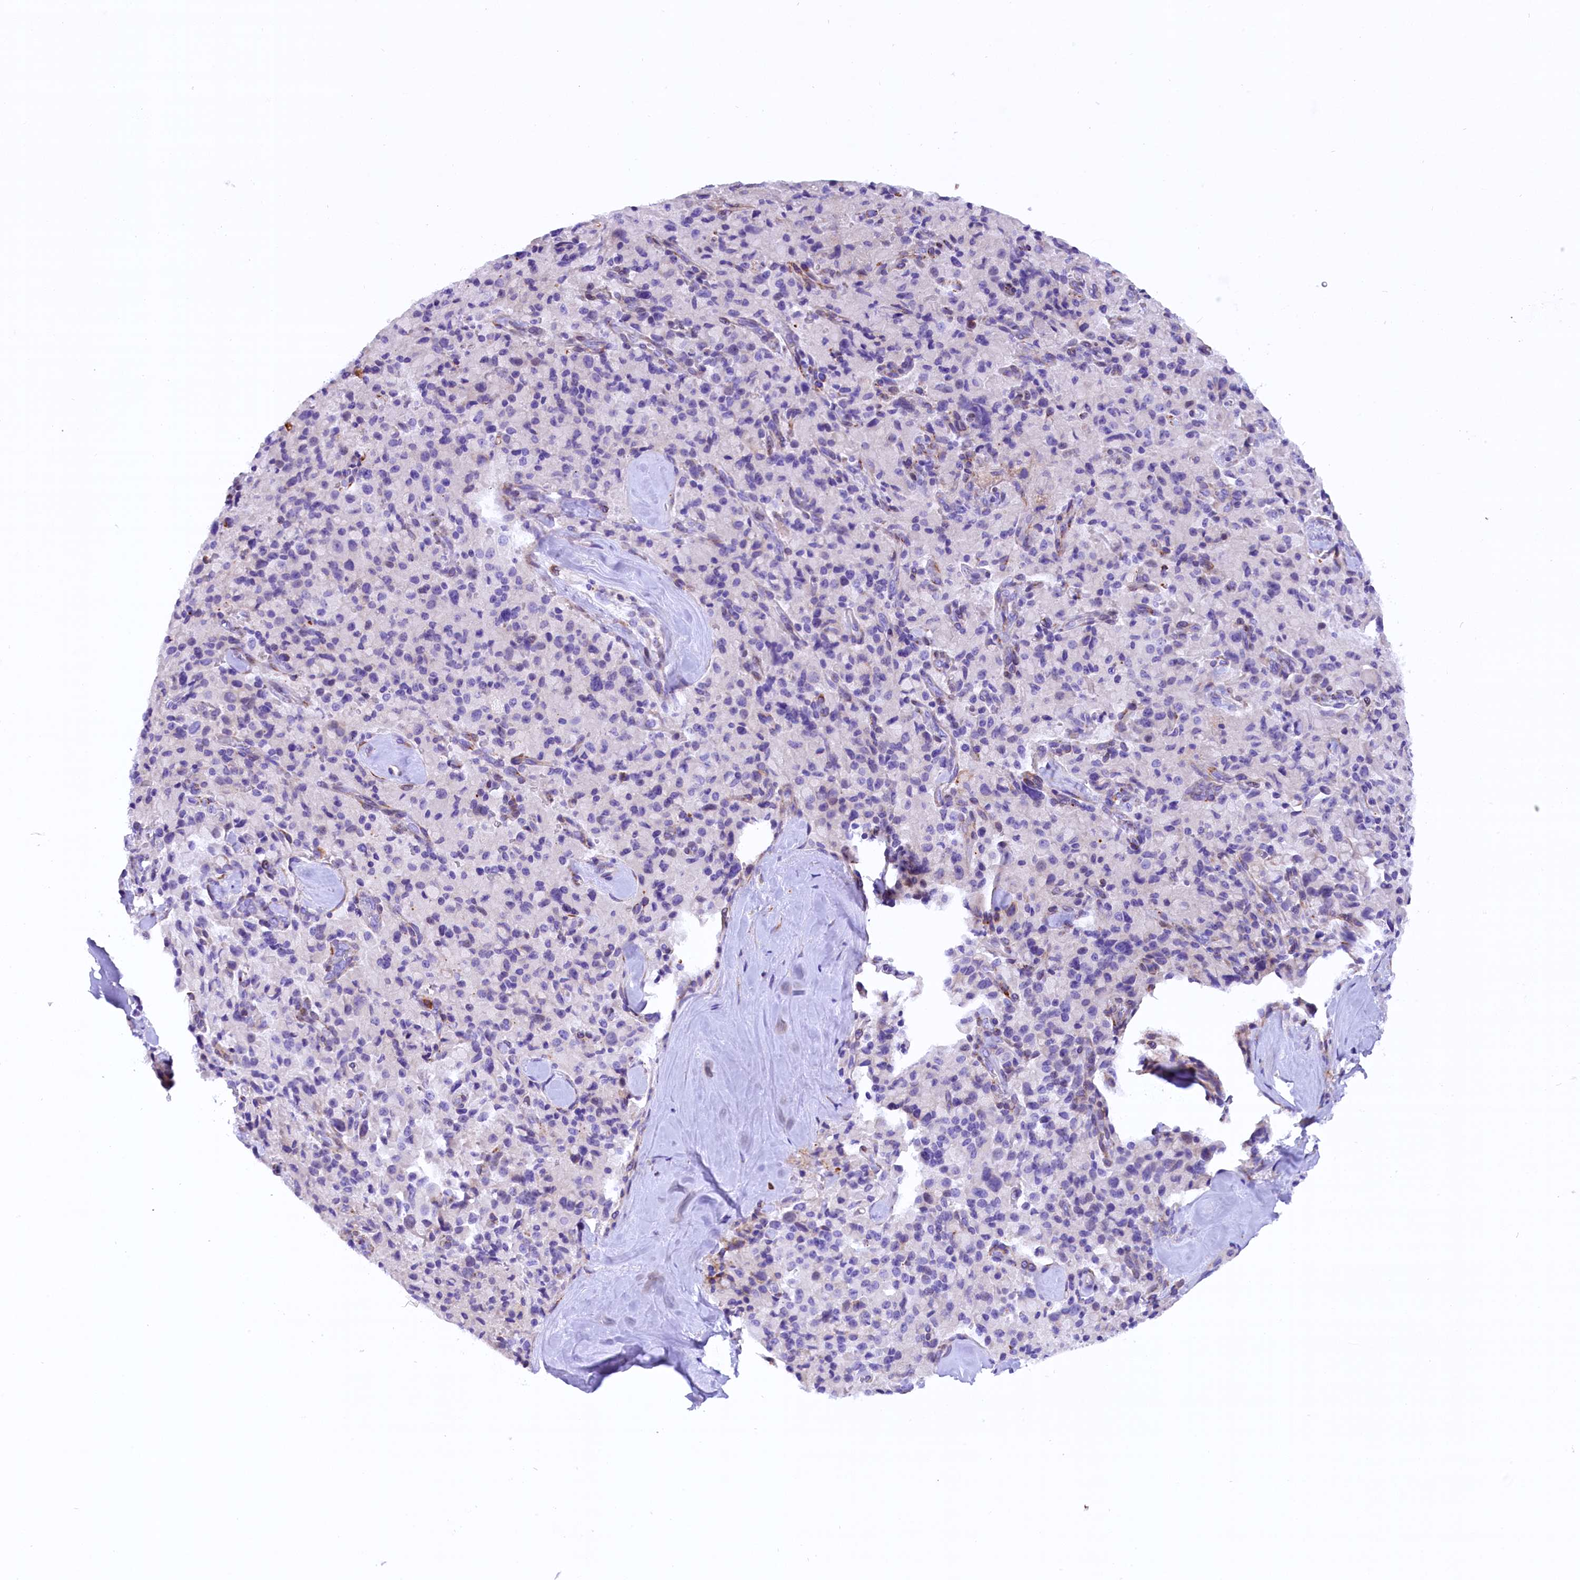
{"staining": {"intensity": "negative", "quantity": "none", "location": "none"}, "tissue": "pancreatic cancer", "cell_type": "Tumor cells", "image_type": "cancer", "snomed": [{"axis": "morphology", "description": "Adenocarcinoma, NOS"}, {"axis": "topography", "description": "Pancreas"}], "caption": "A photomicrograph of adenocarcinoma (pancreatic) stained for a protein shows no brown staining in tumor cells.", "gene": "CMTR2", "patient": {"sex": "male", "age": 65}}